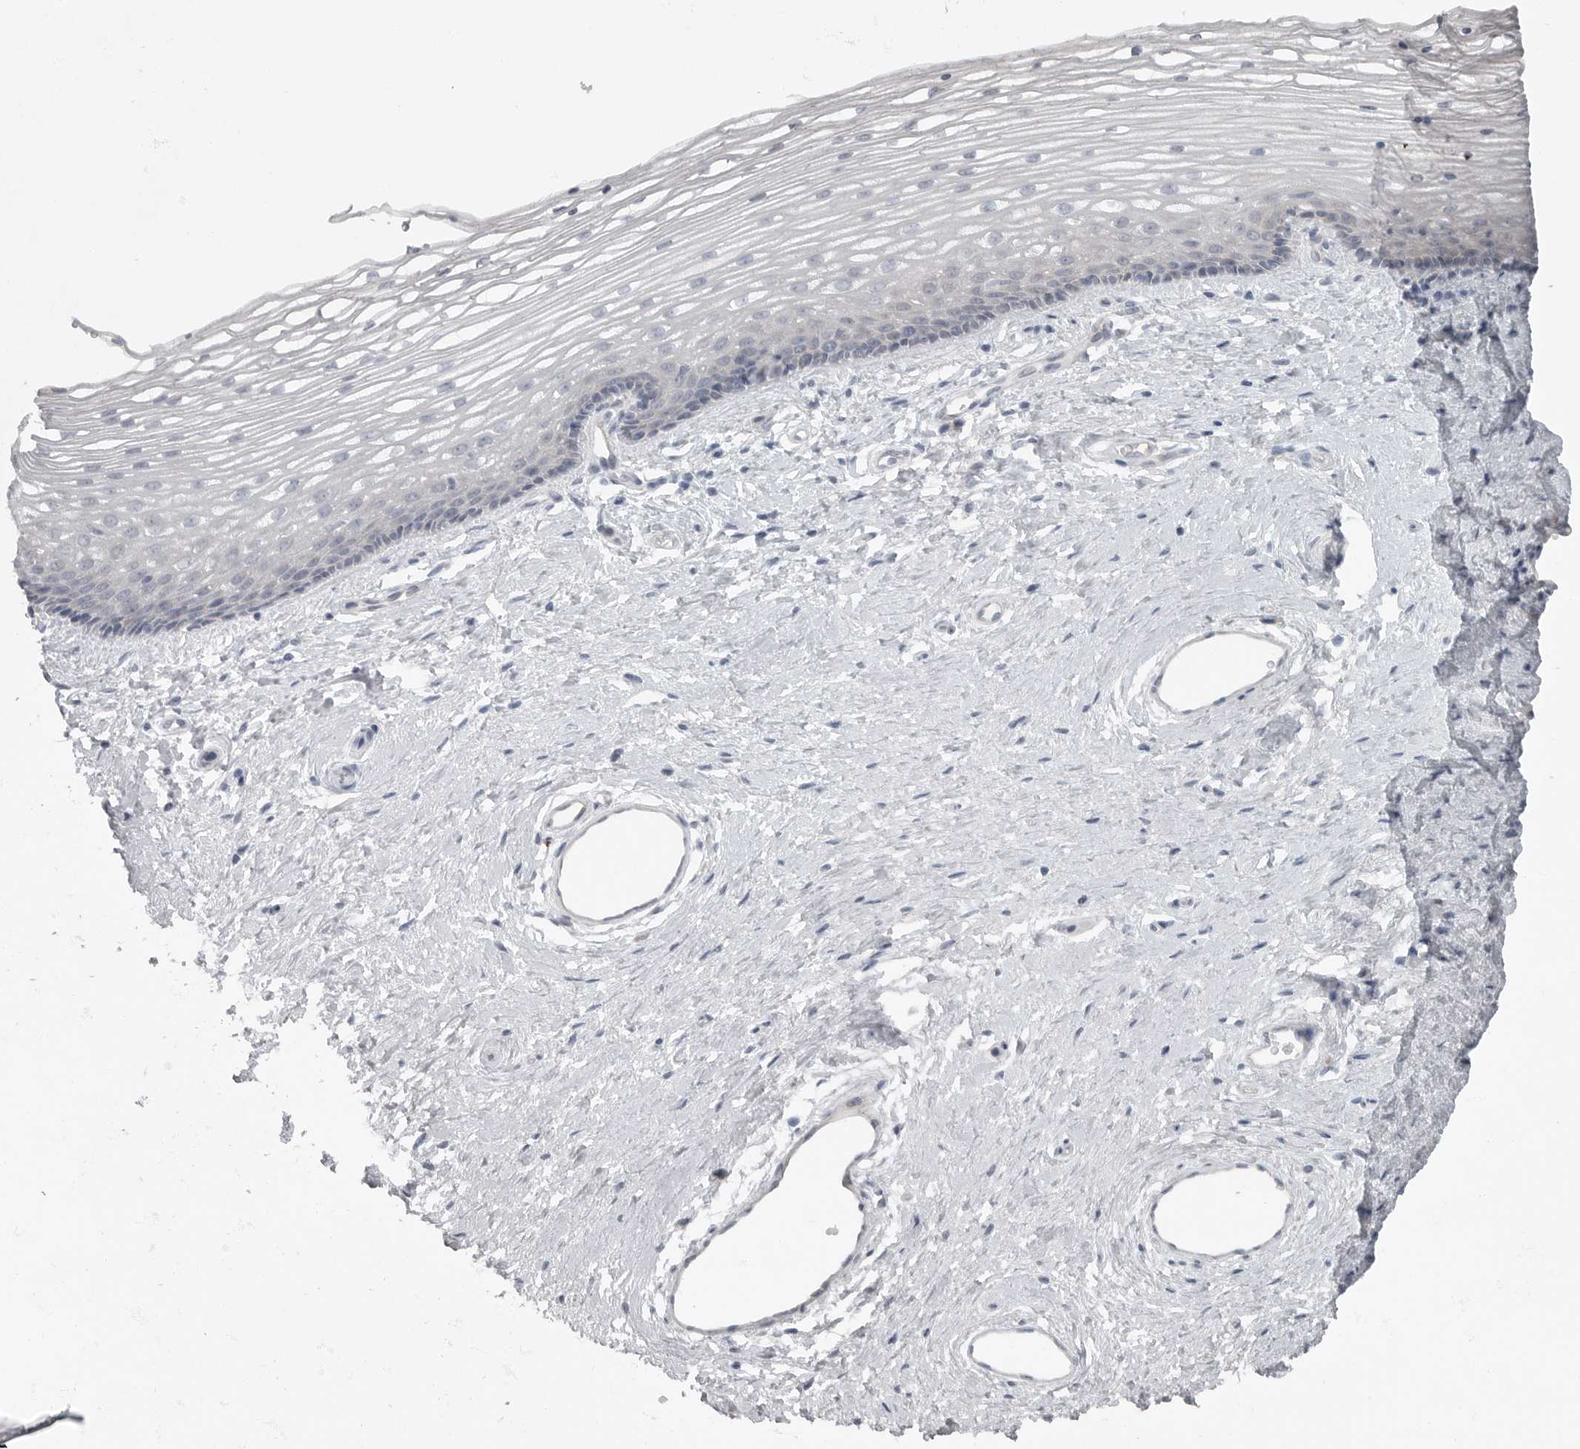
{"staining": {"intensity": "negative", "quantity": "none", "location": "none"}, "tissue": "vagina", "cell_type": "Squamous epithelial cells", "image_type": "normal", "snomed": [{"axis": "morphology", "description": "Normal tissue, NOS"}, {"axis": "topography", "description": "Vagina"}], "caption": "This is a histopathology image of IHC staining of unremarkable vagina, which shows no staining in squamous epithelial cells.", "gene": "PHF13", "patient": {"sex": "female", "age": 46}}